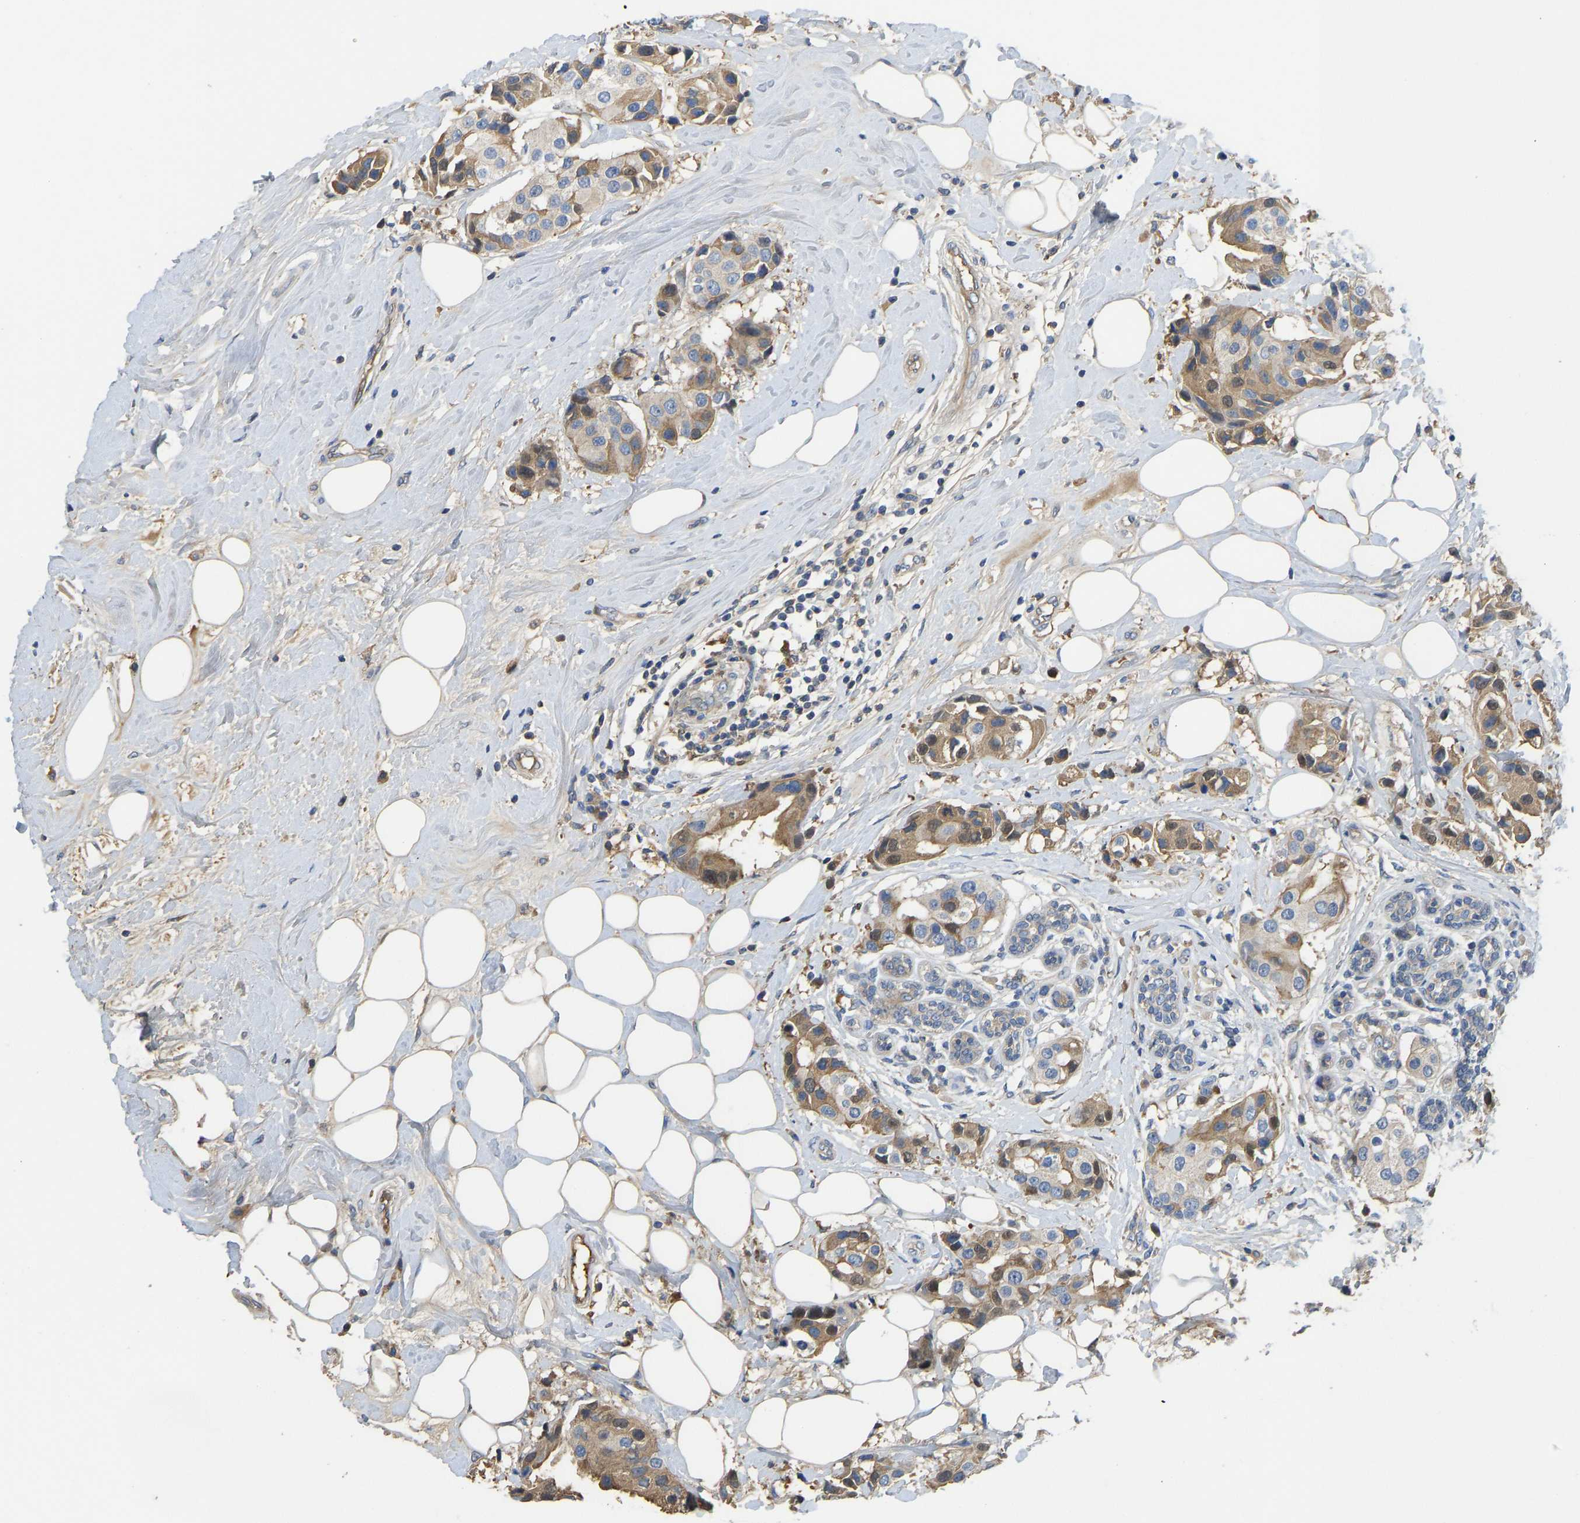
{"staining": {"intensity": "moderate", "quantity": ">75%", "location": "cytoplasmic/membranous"}, "tissue": "breast cancer", "cell_type": "Tumor cells", "image_type": "cancer", "snomed": [{"axis": "morphology", "description": "Normal tissue, NOS"}, {"axis": "morphology", "description": "Duct carcinoma"}, {"axis": "topography", "description": "Breast"}], "caption": "An immunohistochemistry (IHC) photomicrograph of neoplastic tissue is shown. Protein staining in brown highlights moderate cytoplasmic/membranous positivity in breast cancer within tumor cells.", "gene": "VCPKMT", "patient": {"sex": "female", "age": 39}}